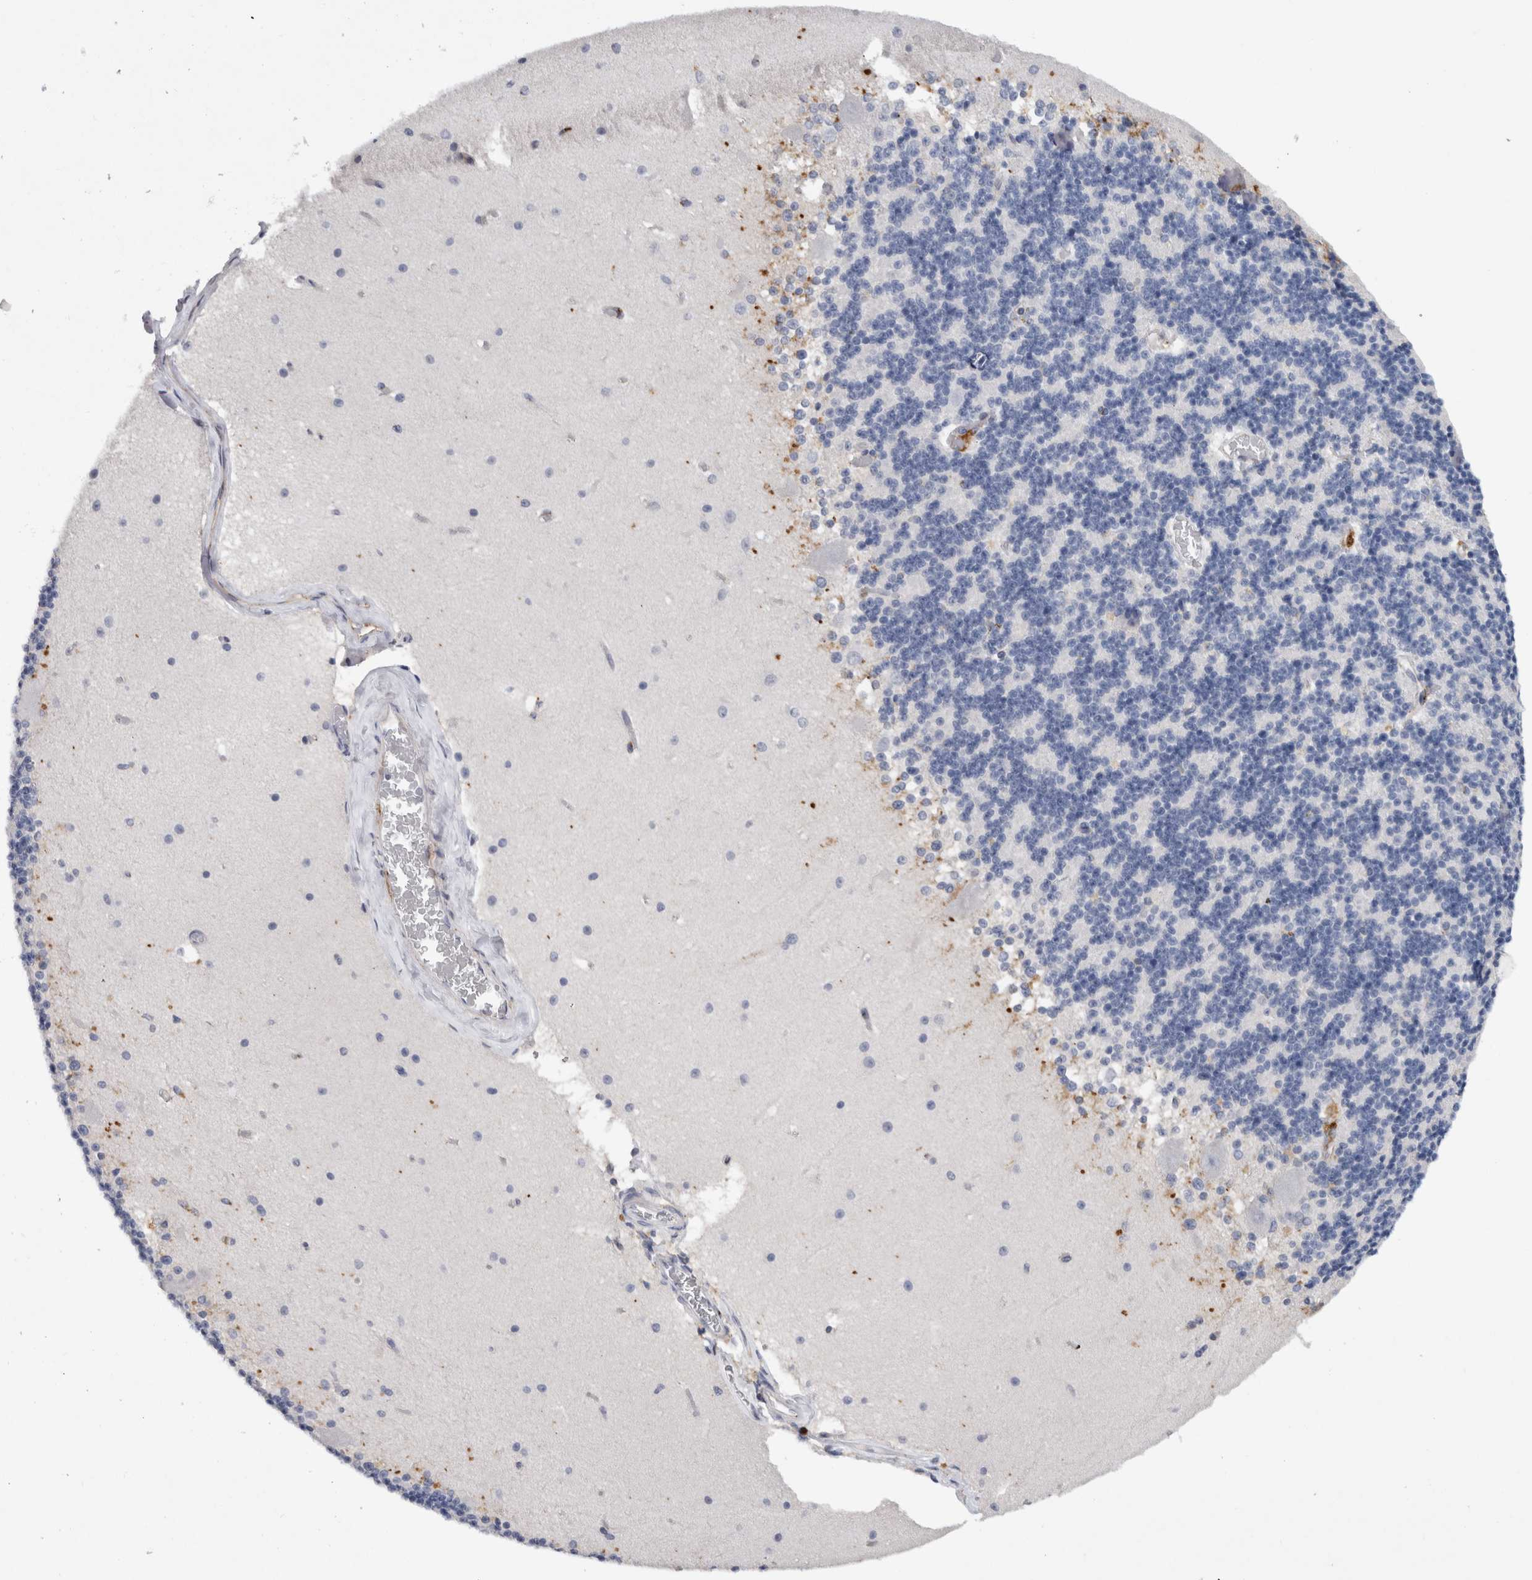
{"staining": {"intensity": "negative", "quantity": "none", "location": "none"}, "tissue": "cerebellum", "cell_type": "Cells in granular layer", "image_type": "normal", "snomed": [{"axis": "morphology", "description": "Normal tissue, NOS"}, {"axis": "topography", "description": "Cerebellum"}], "caption": "Cells in granular layer are negative for protein expression in unremarkable human cerebellum. The staining was performed using DAB to visualize the protein expression in brown, while the nuclei were stained in blue with hematoxylin (Magnification: 20x).", "gene": "CD63", "patient": {"sex": "female", "age": 19}}